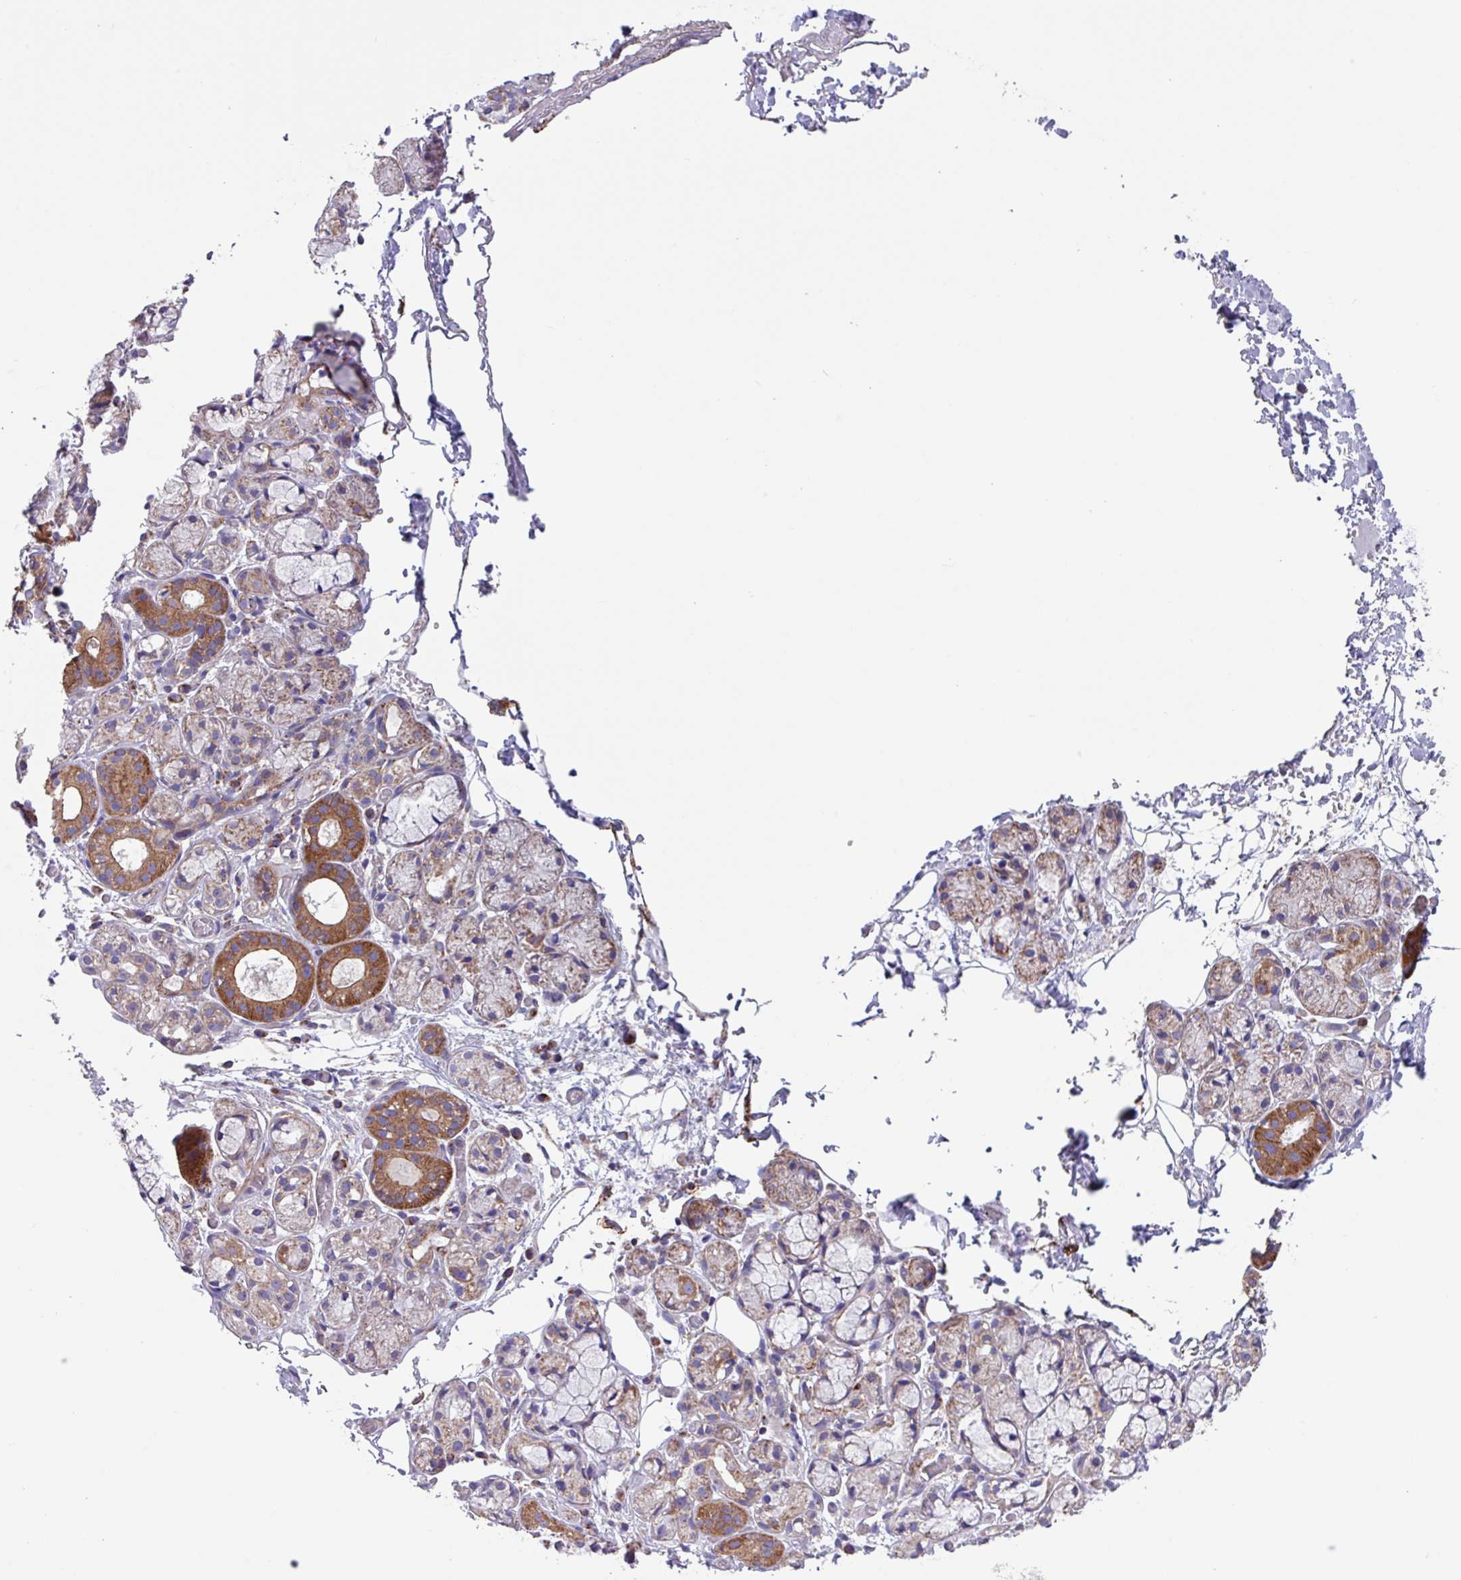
{"staining": {"intensity": "moderate", "quantity": ">75%", "location": "cytoplasmic/membranous"}, "tissue": "salivary gland", "cell_type": "Glandular cells", "image_type": "normal", "snomed": [{"axis": "morphology", "description": "Normal tissue, NOS"}, {"axis": "topography", "description": "Salivary gland"}], "caption": "This micrograph exhibits IHC staining of benign human salivary gland, with medium moderate cytoplasmic/membranous expression in about >75% of glandular cells.", "gene": "OTULIN", "patient": {"sex": "male", "age": 82}}